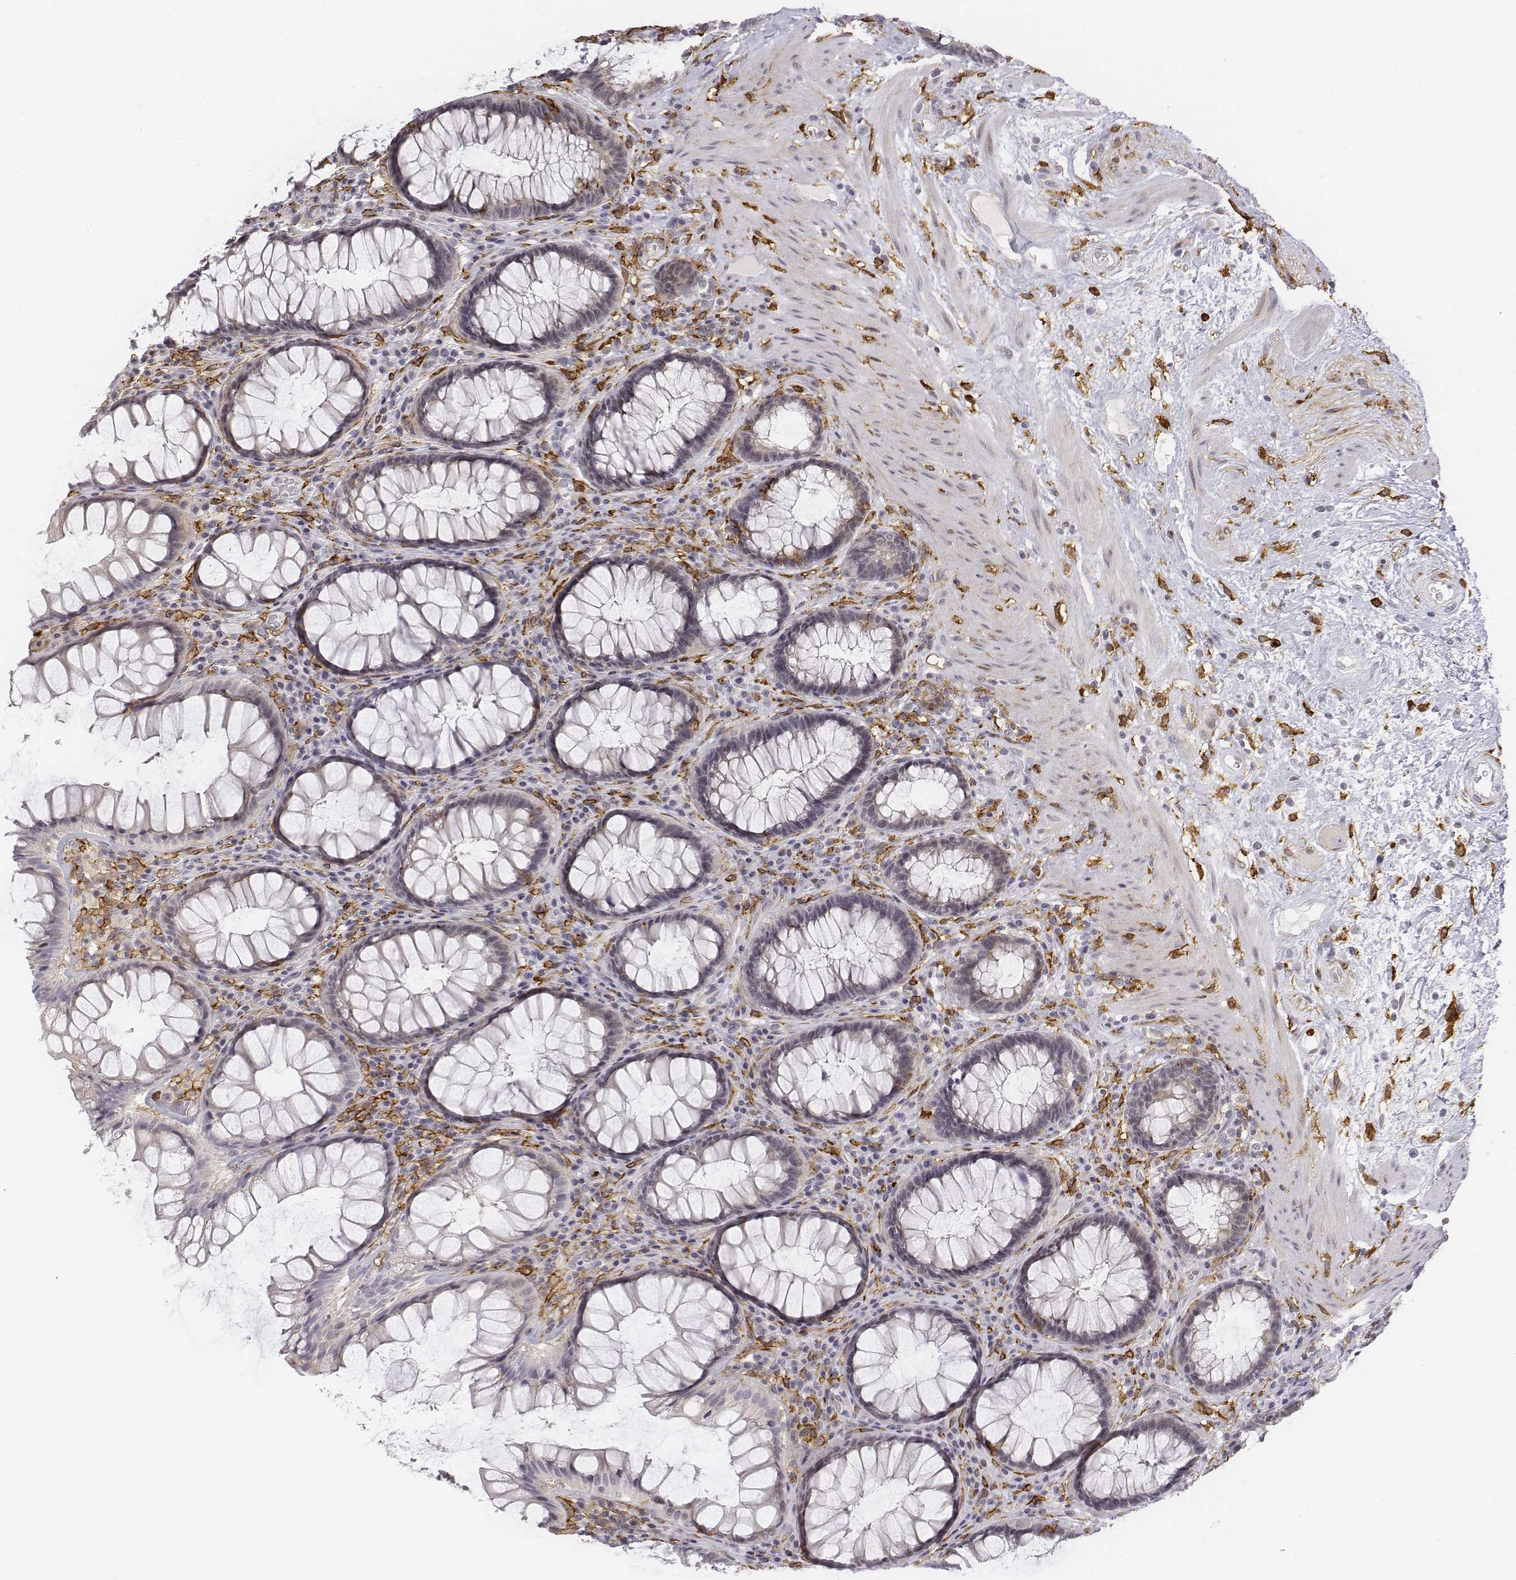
{"staining": {"intensity": "negative", "quantity": "none", "location": "none"}, "tissue": "rectum", "cell_type": "Glandular cells", "image_type": "normal", "snomed": [{"axis": "morphology", "description": "Normal tissue, NOS"}, {"axis": "topography", "description": "Rectum"}], "caption": "DAB (3,3'-diaminobenzidine) immunohistochemical staining of benign human rectum demonstrates no significant positivity in glandular cells.", "gene": "CD14", "patient": {"sex": "male", "age": 72}}